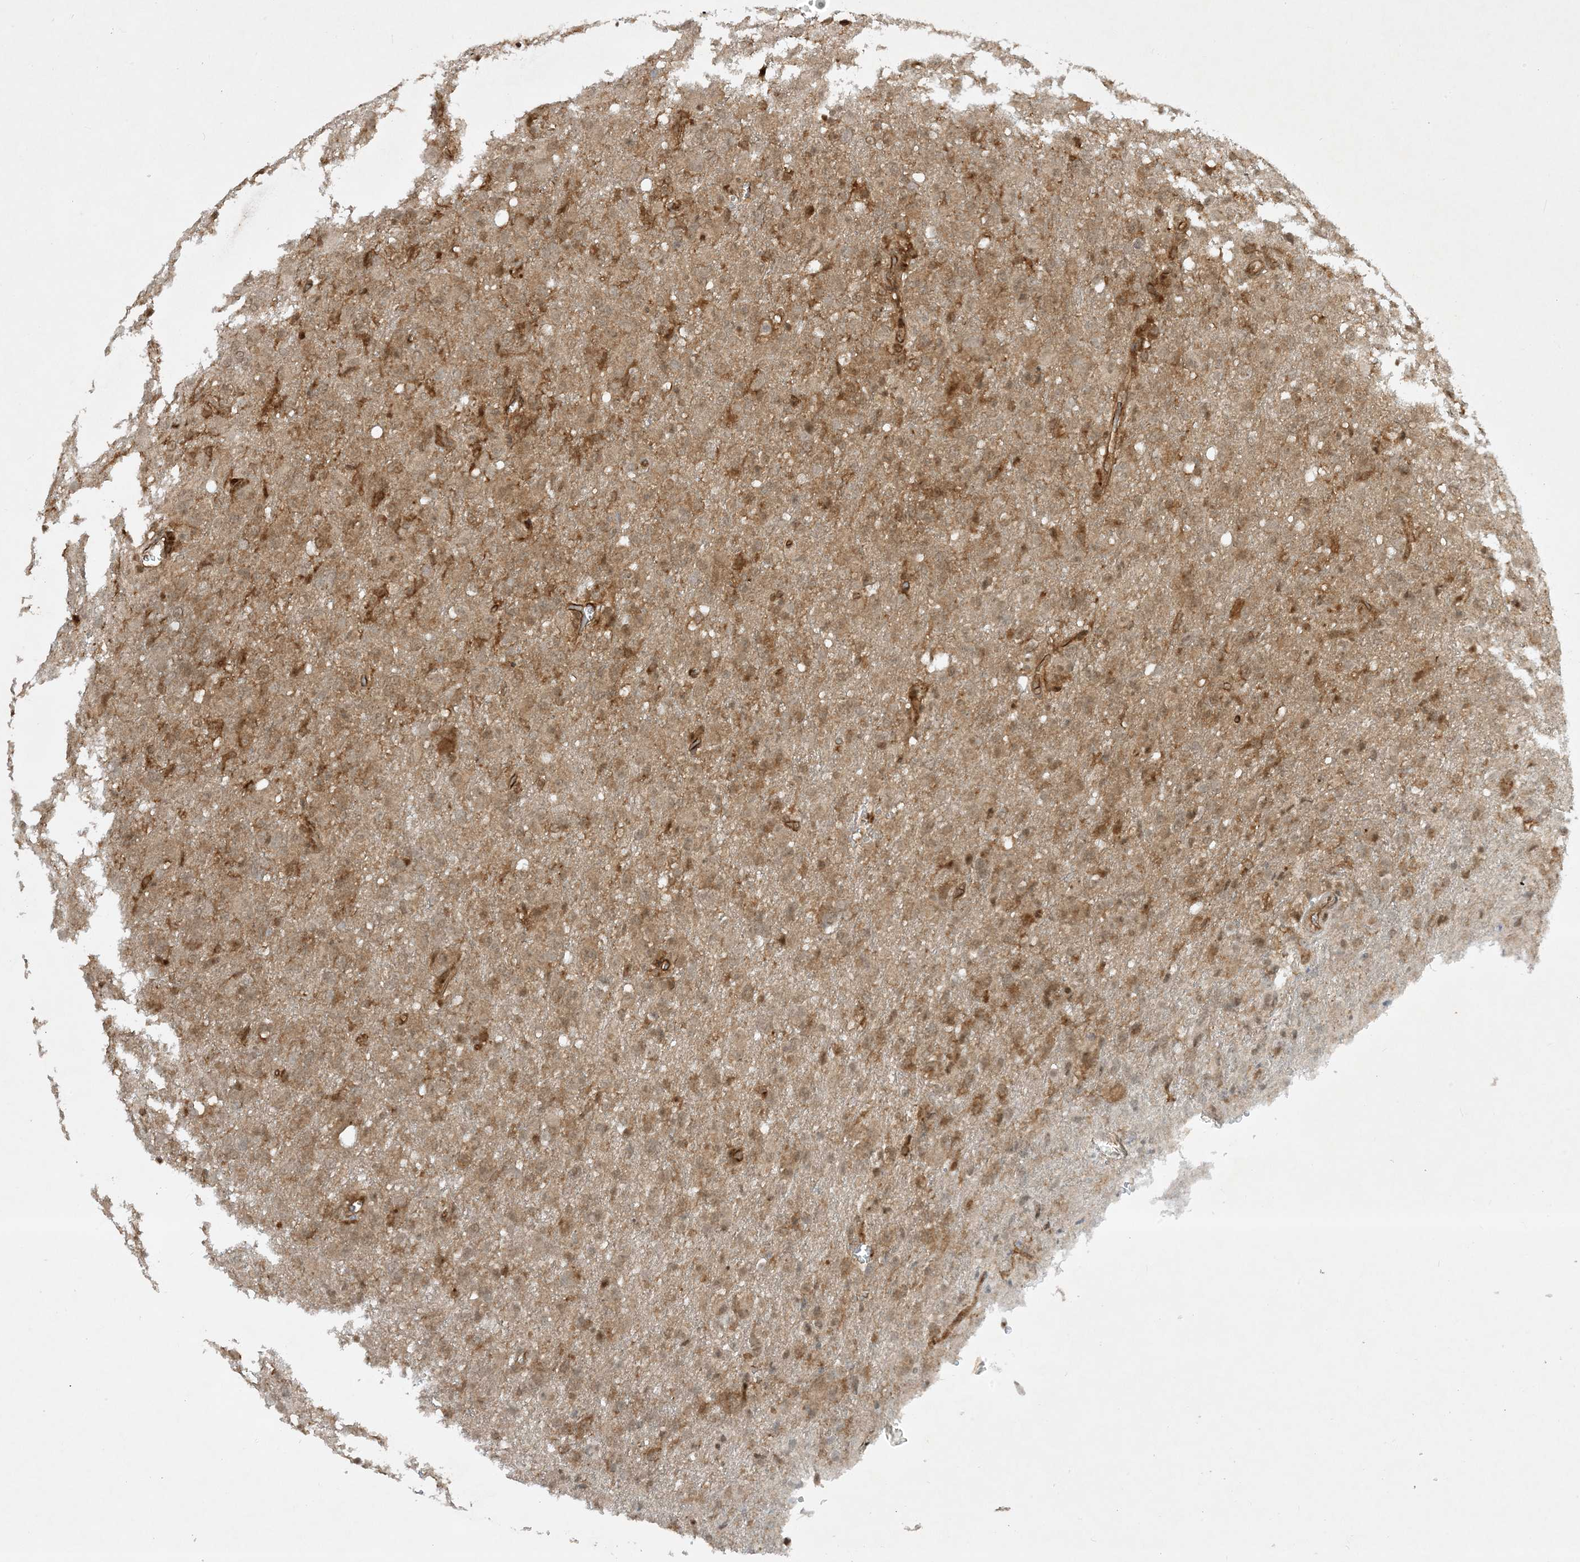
{"staining": {"intensity": "weak", "quantity": "25%-75%", "location": "cytoplasmic/membranous"}, "tissue": "glioma", "cell_type": "Tumor cells", "image_type": "cancer", "snomed": [{"axis": "morphology", "description": "Glioma, malignant, High grade"}, {"axis": "topography", "description": "Brain"}], "caption": "A high-resolution image shows immunohistochemistry (IHC) staining of glioma, which demonstrates weak cytoplasmic/membranous positivity in about 25%-75% of tumor cells.", "gene": "CERT1", "patient": {"sex": "female", "age": 57}}